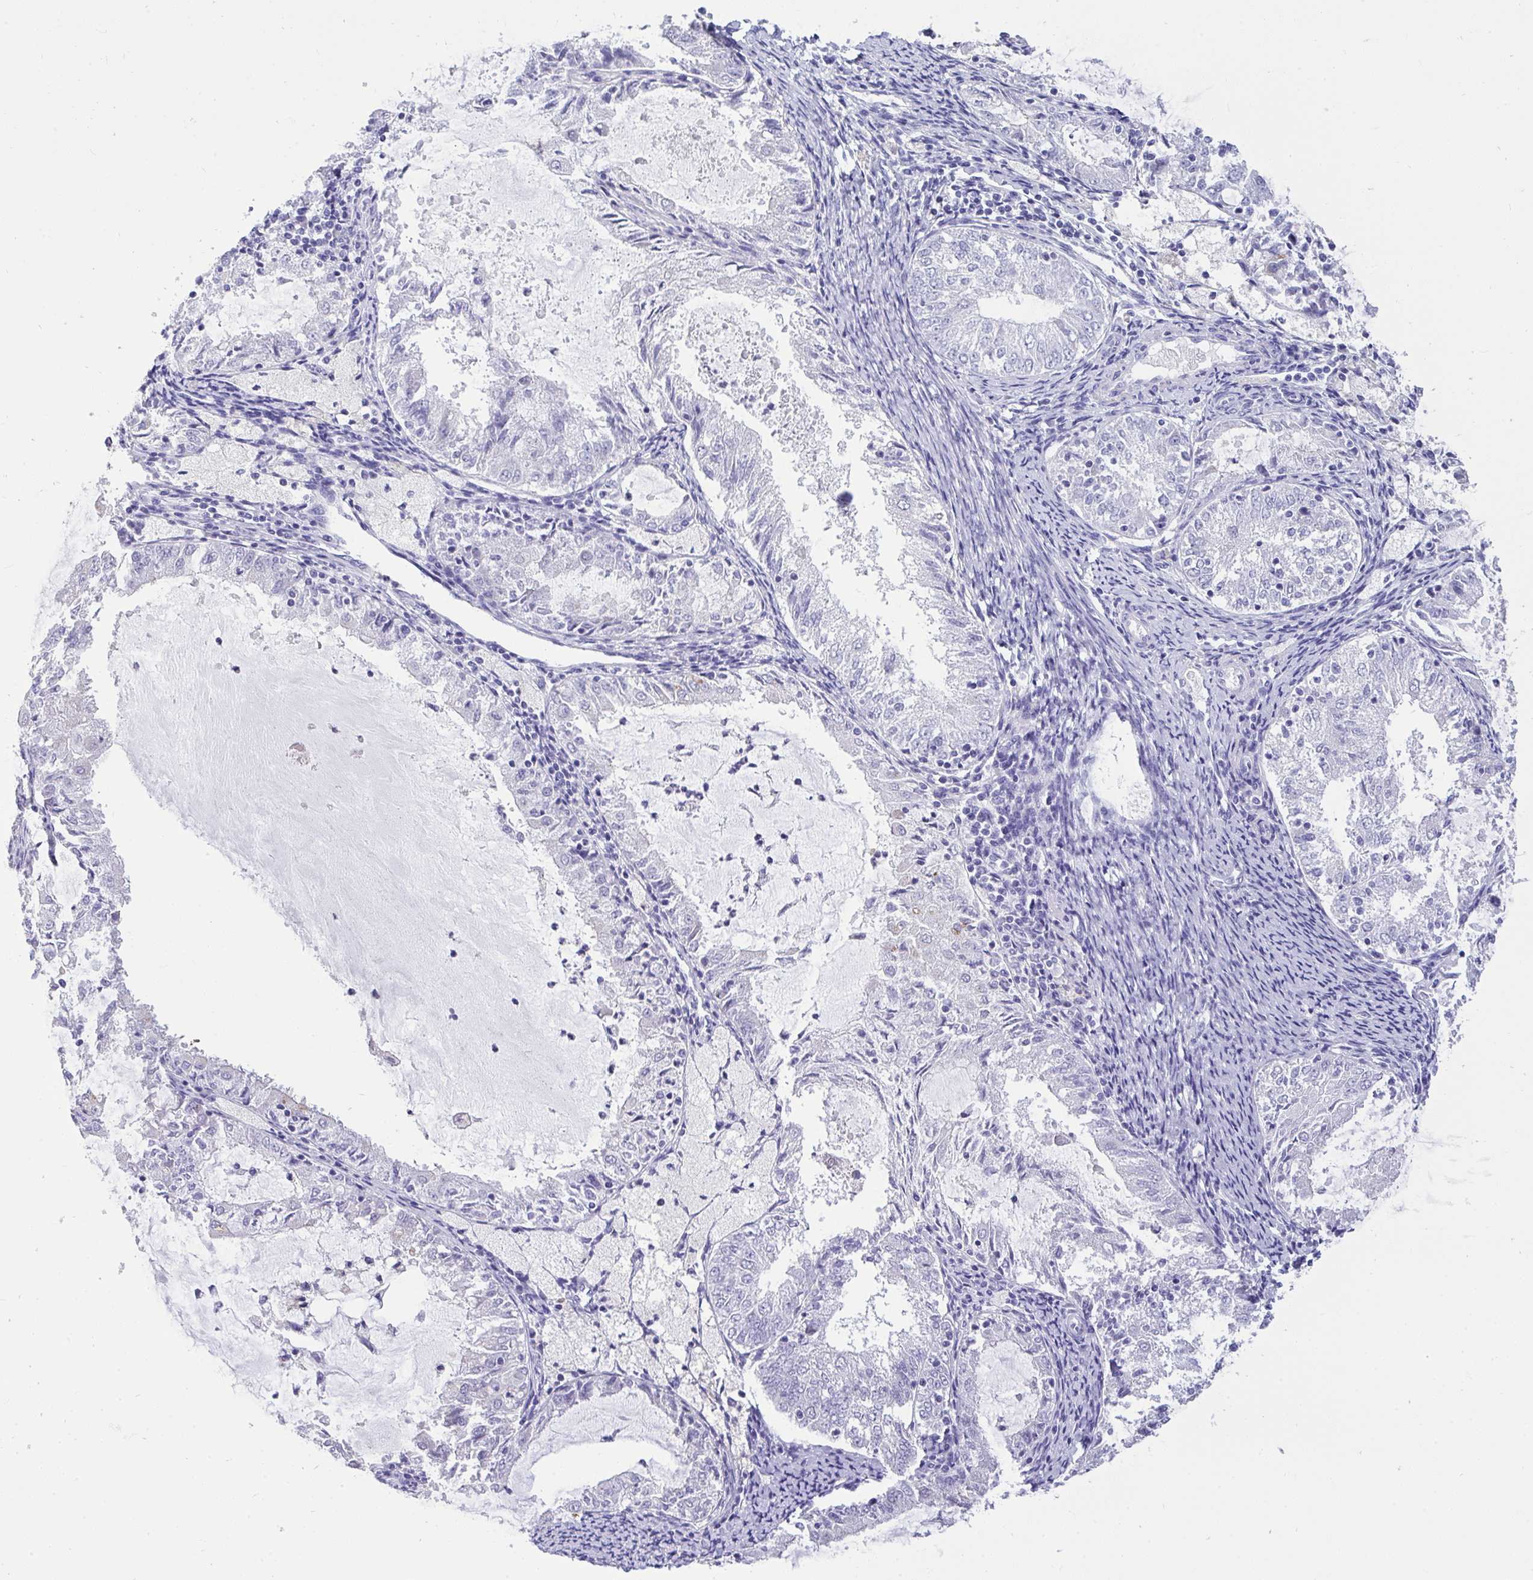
{"staining": {"intensity": "negative", "quantity": "none", "location": "none"}, "tissue": "endometrial cancer", "cell_type": "Tumor cells", "image_type": "cancer", "snomed": [{"axis": "morphology", "description": "Adenocarcinoma, NOS"}, {"axis": "topography", "description": "Endometrium"}], "caption": "A micrograph of endometrial cancer stained for a protein reveals no brown staining in tumor cells.", "gene": "VGLL3", "patient": {"sex": "female", "age": 57}}